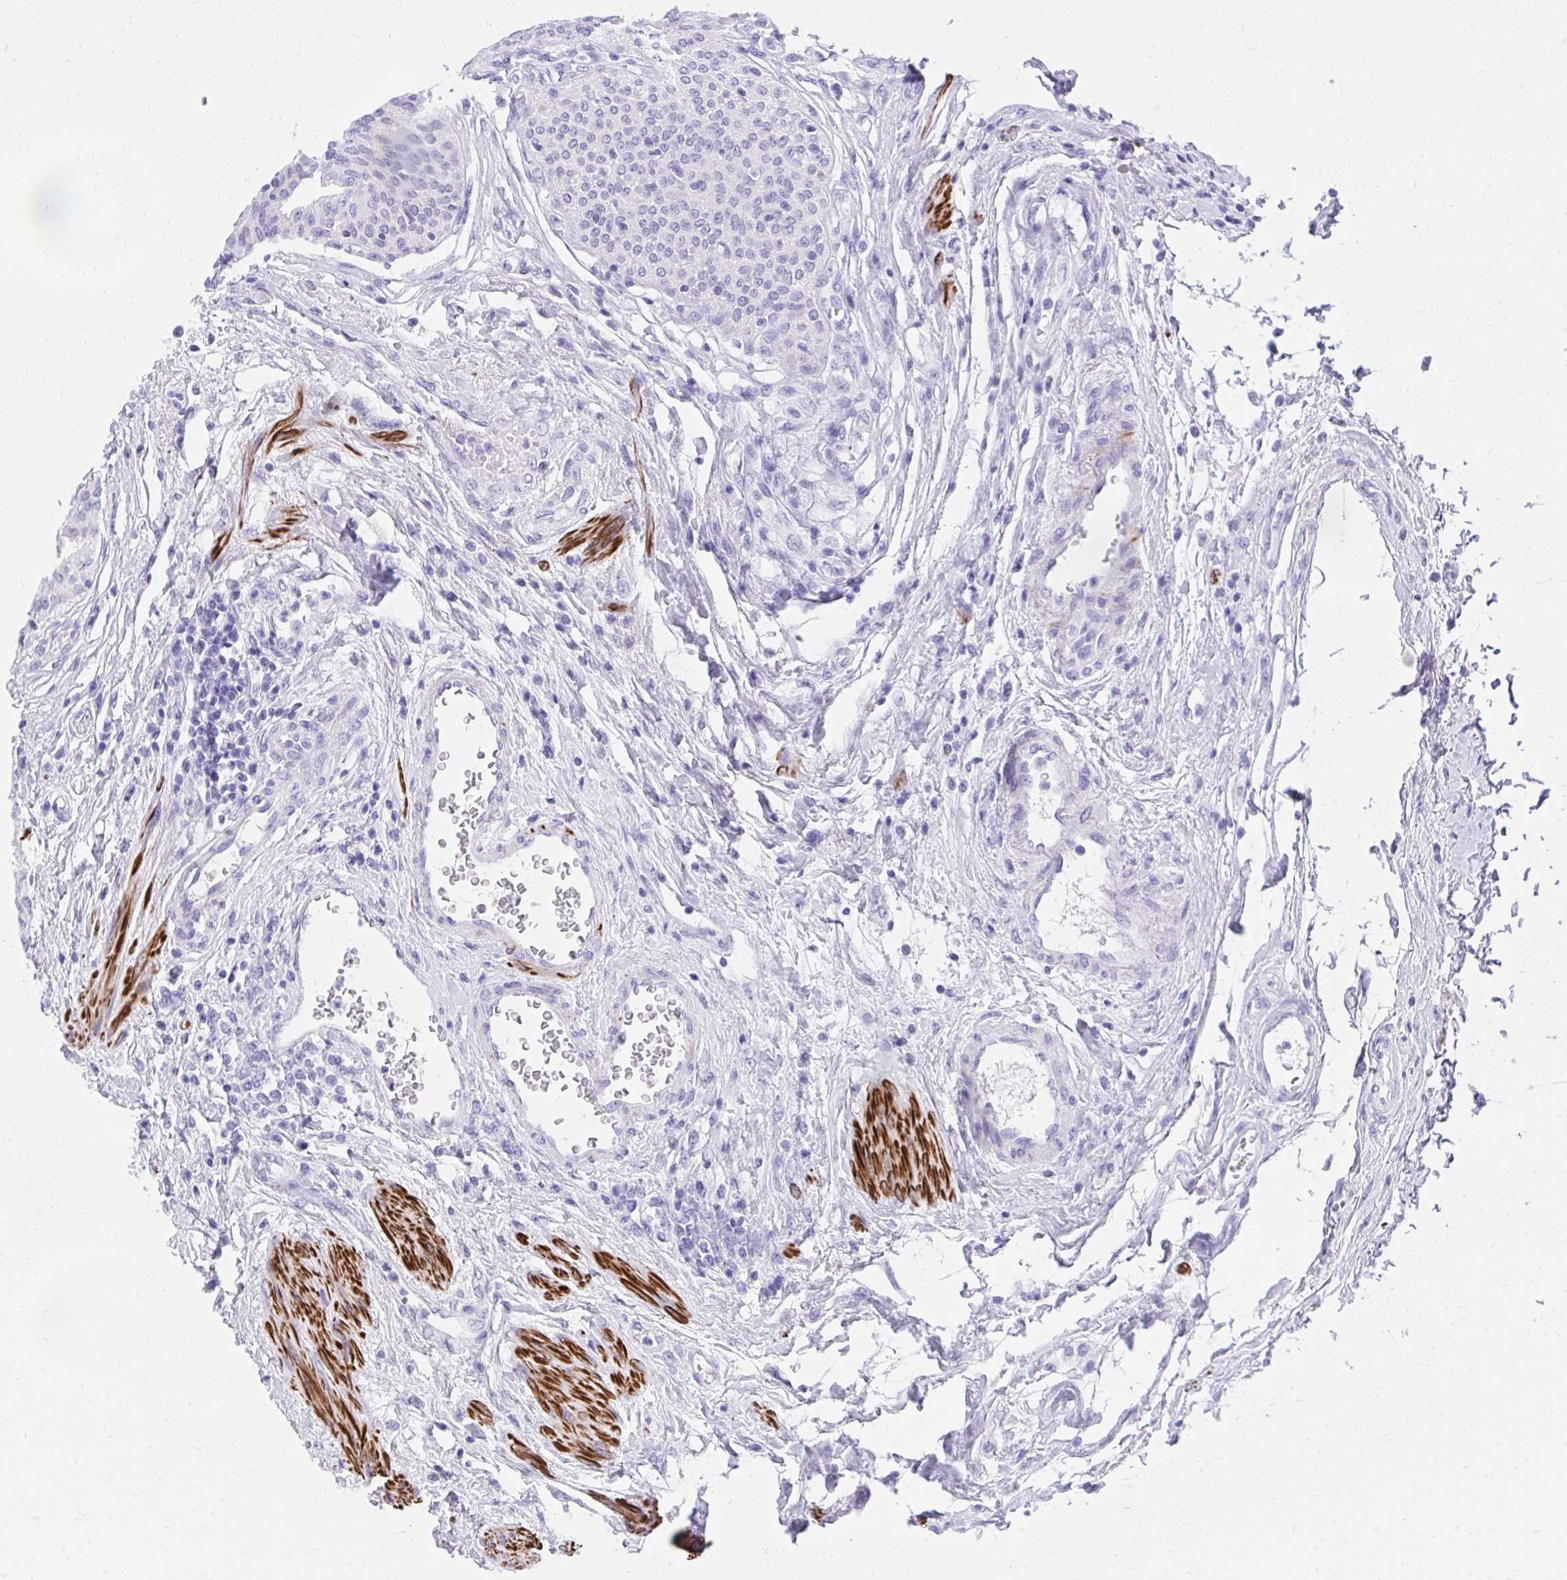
{"staining": {"intensity": "negative", "quantity": "none", "location": "none"}, "tissue": "urothelial cancer", "cell_type": "Tumor cells", "image_type": "cancer", "snomed": [{"axis": "morphology", "description": "Urothelial carcinoma, High grade"}, {"axis": "topography", "description": "Urinary bladder"}], "caption": "Human urothelial cancer stained for a protein using immunohistochemistry (IHC) demonstrates no staining in tumor cells.", "gene": "KCNN4", "patient": {"sex": "female", "age": 79}}